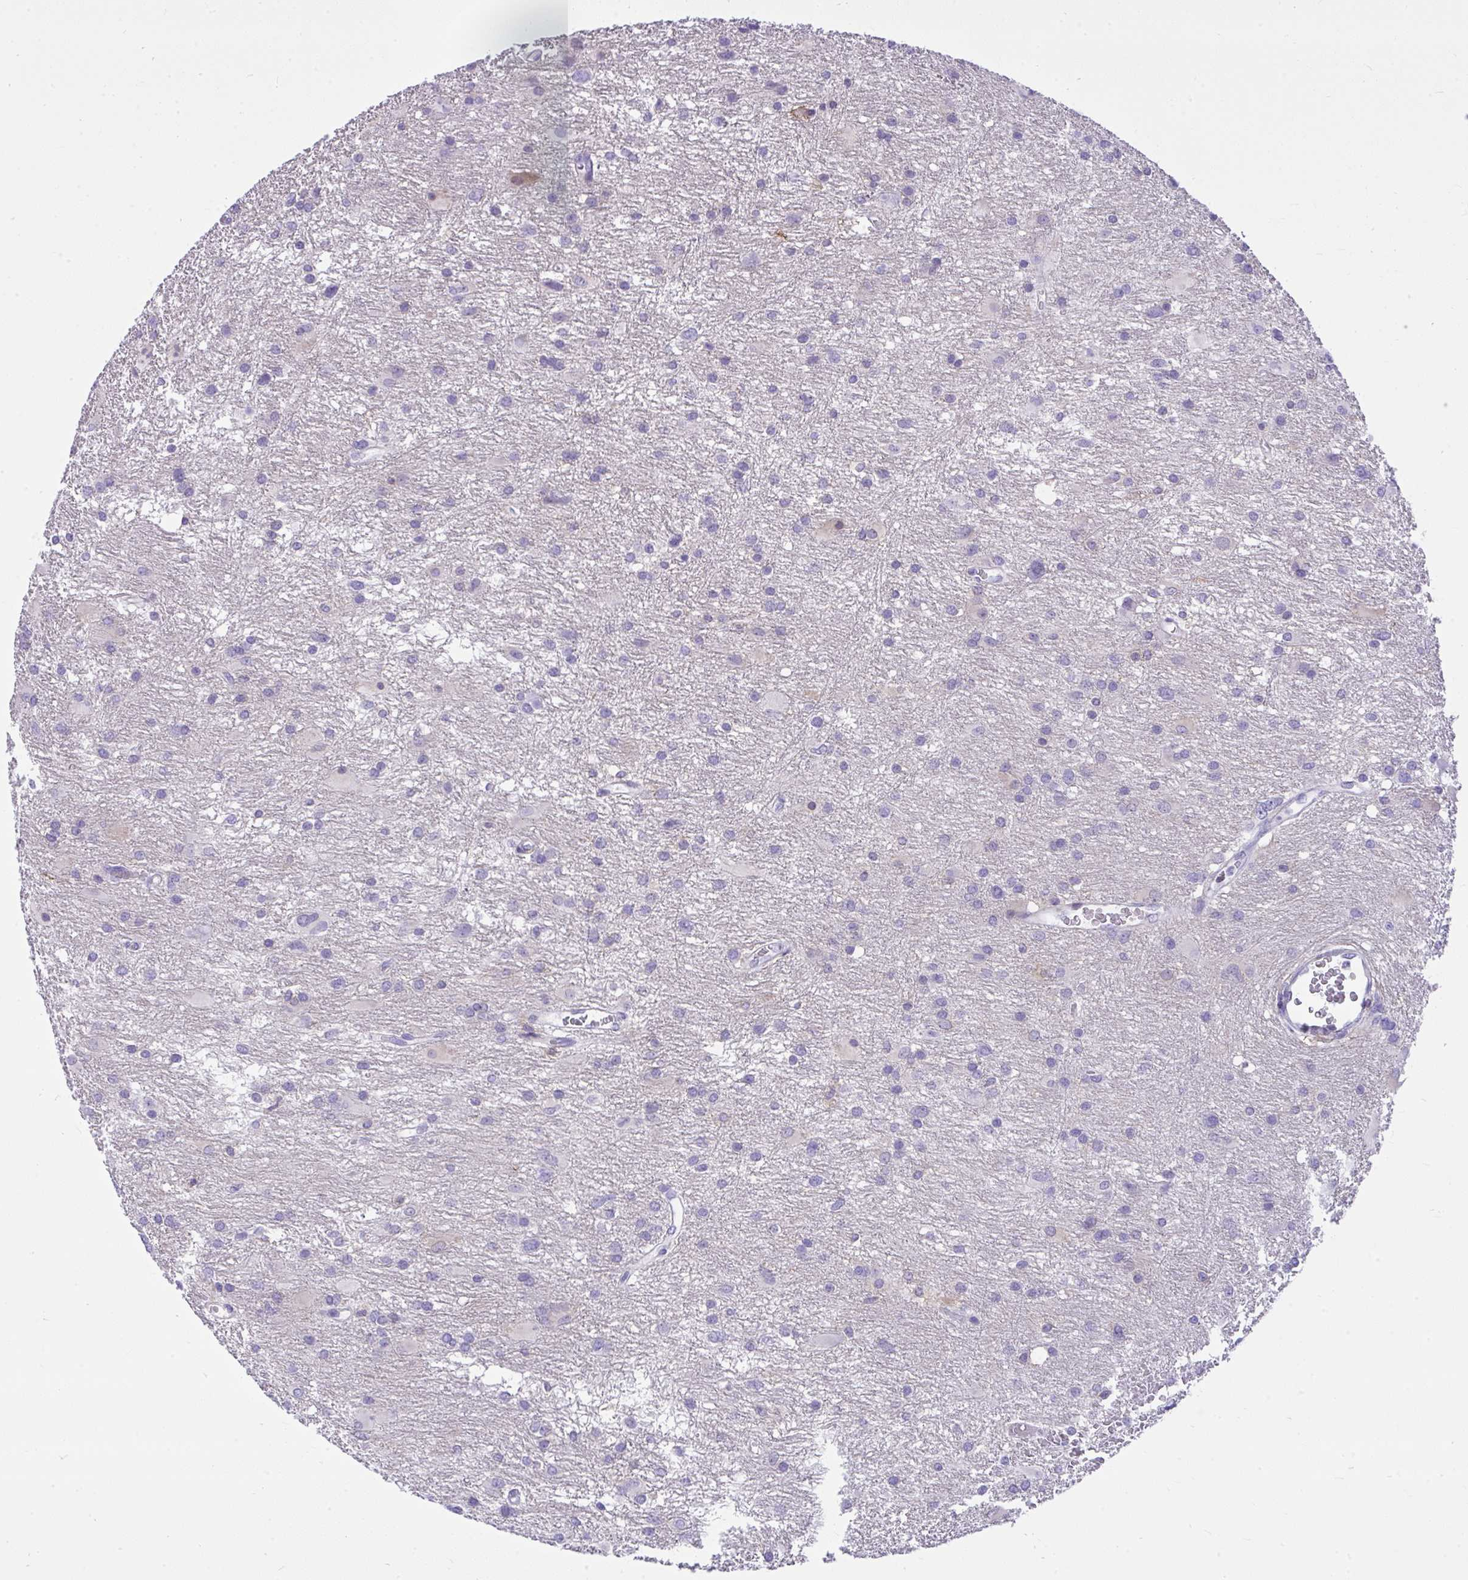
{"staining": {"intensity": "negative", "quantity": "none", "location": "none"}, "tissue": "glioma", "cell_type": "Tumor cells", "image_type": "cancer", "snomed": [{"axis": "morphology", "description": "Glioma, malignant, High grade"}, {"axis": "topography", "description": "Brain"}], "caption": "Immunohistochemistry image of neoplastic tissue: human malignant glioma (high-grade) stained with DAB (3,3'-diaminobenzidine) reveals no significant protein expression in tumor cells. (DAB immunohistochemistry with hematoxylin counter stain).", "gene": "GPRIN3", "patient": {"sex": "male", "age": 53}}